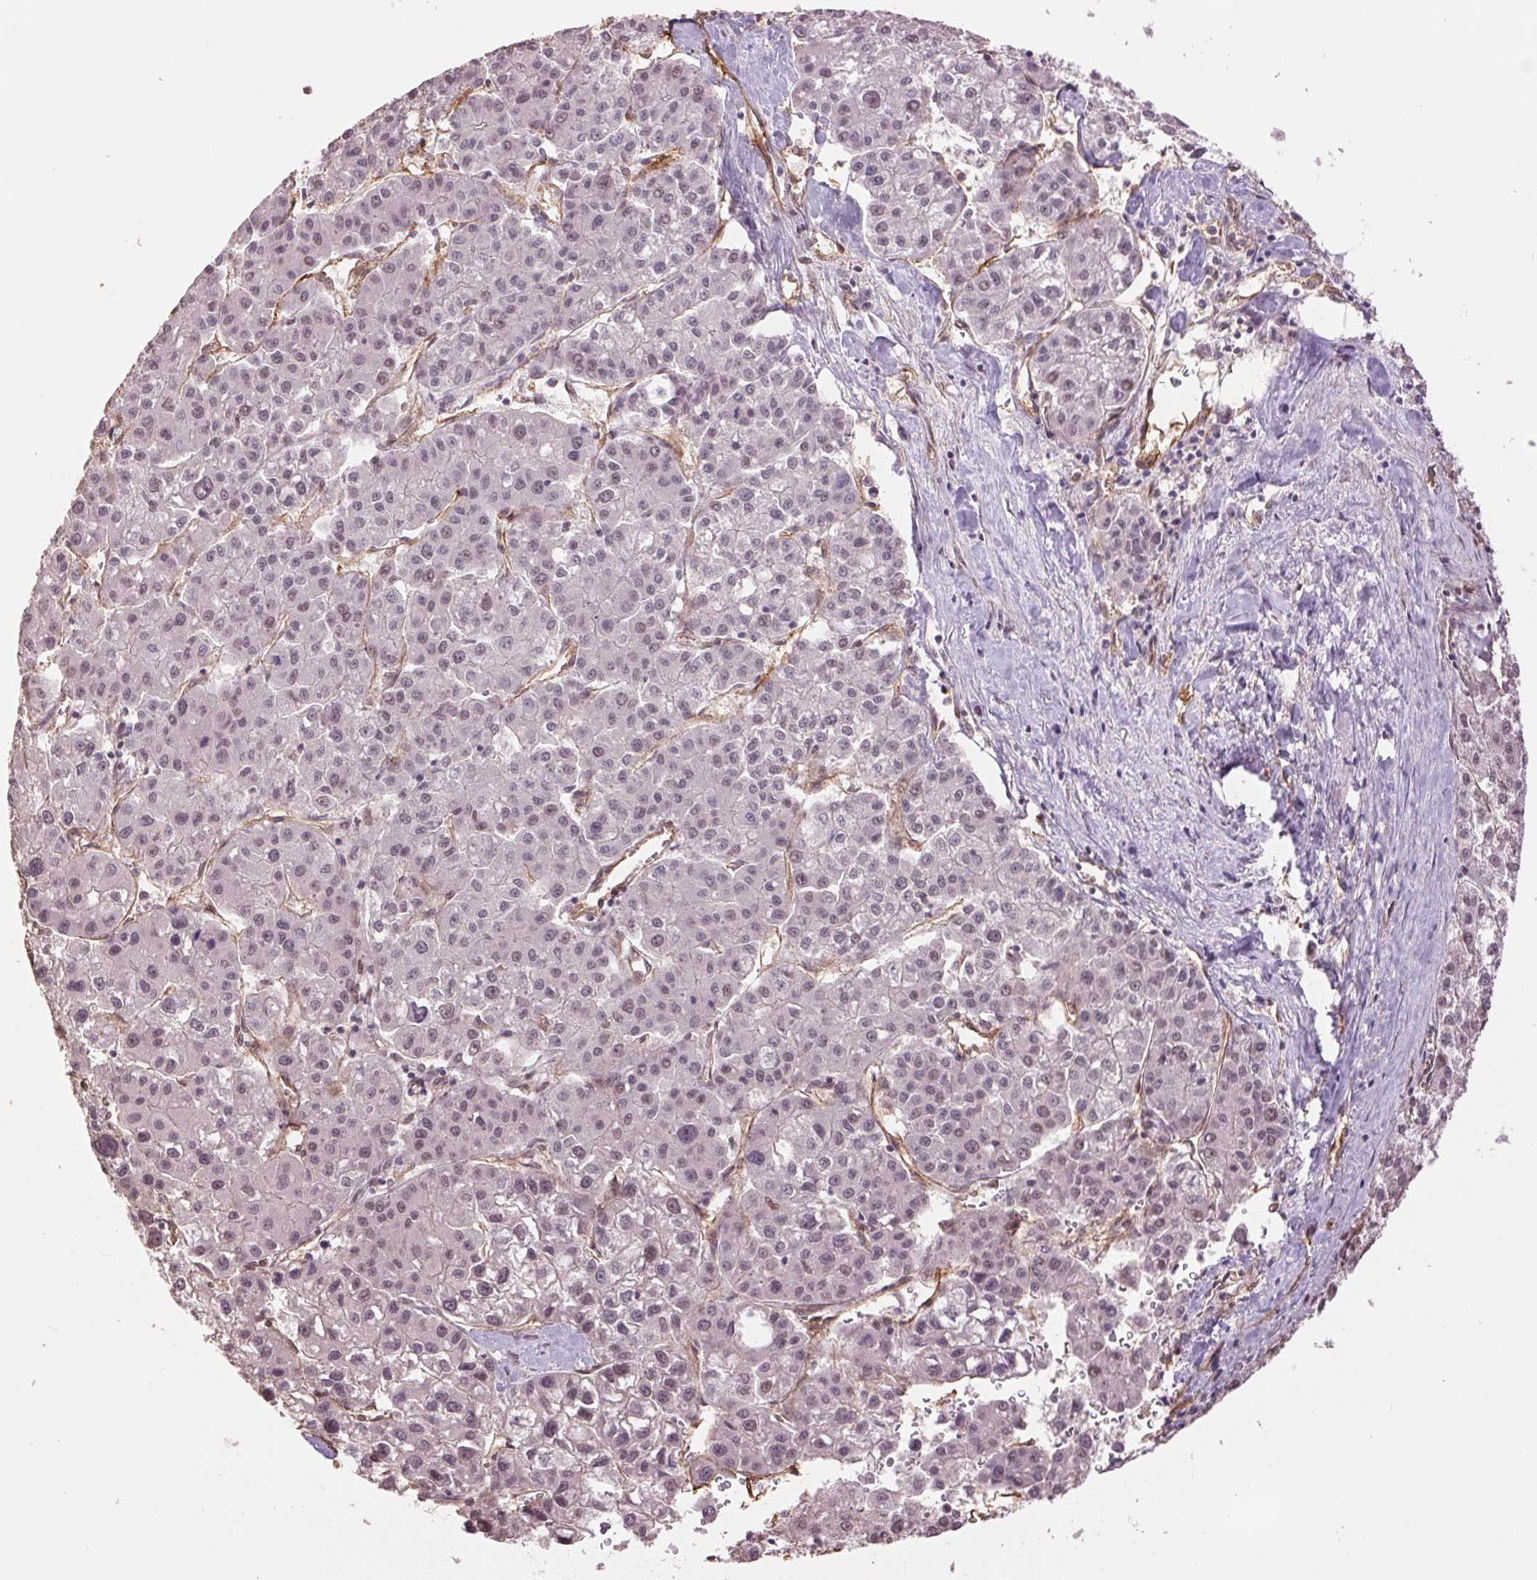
{"staining": {"intensity": "weak", "quantity": "25%-75%", "location": "nuclear"}, "tissue": "liver cancer", "cell_type": "Tumor cells", "image_type": "cancer", "snomed": [{"axis": "morphology", "description": "Carcinoma, Hepatocellular, NOS"}, {"axis": "topography", "description": "Liver"}], "caption": "Immunohistochemical staining of liver hepatocellular carcinoma reveals weak nuclear protein staining in about 25%-75% of tumor cells.", "gene": "PALM", "patient": {"sex": "male", "age": 73}}